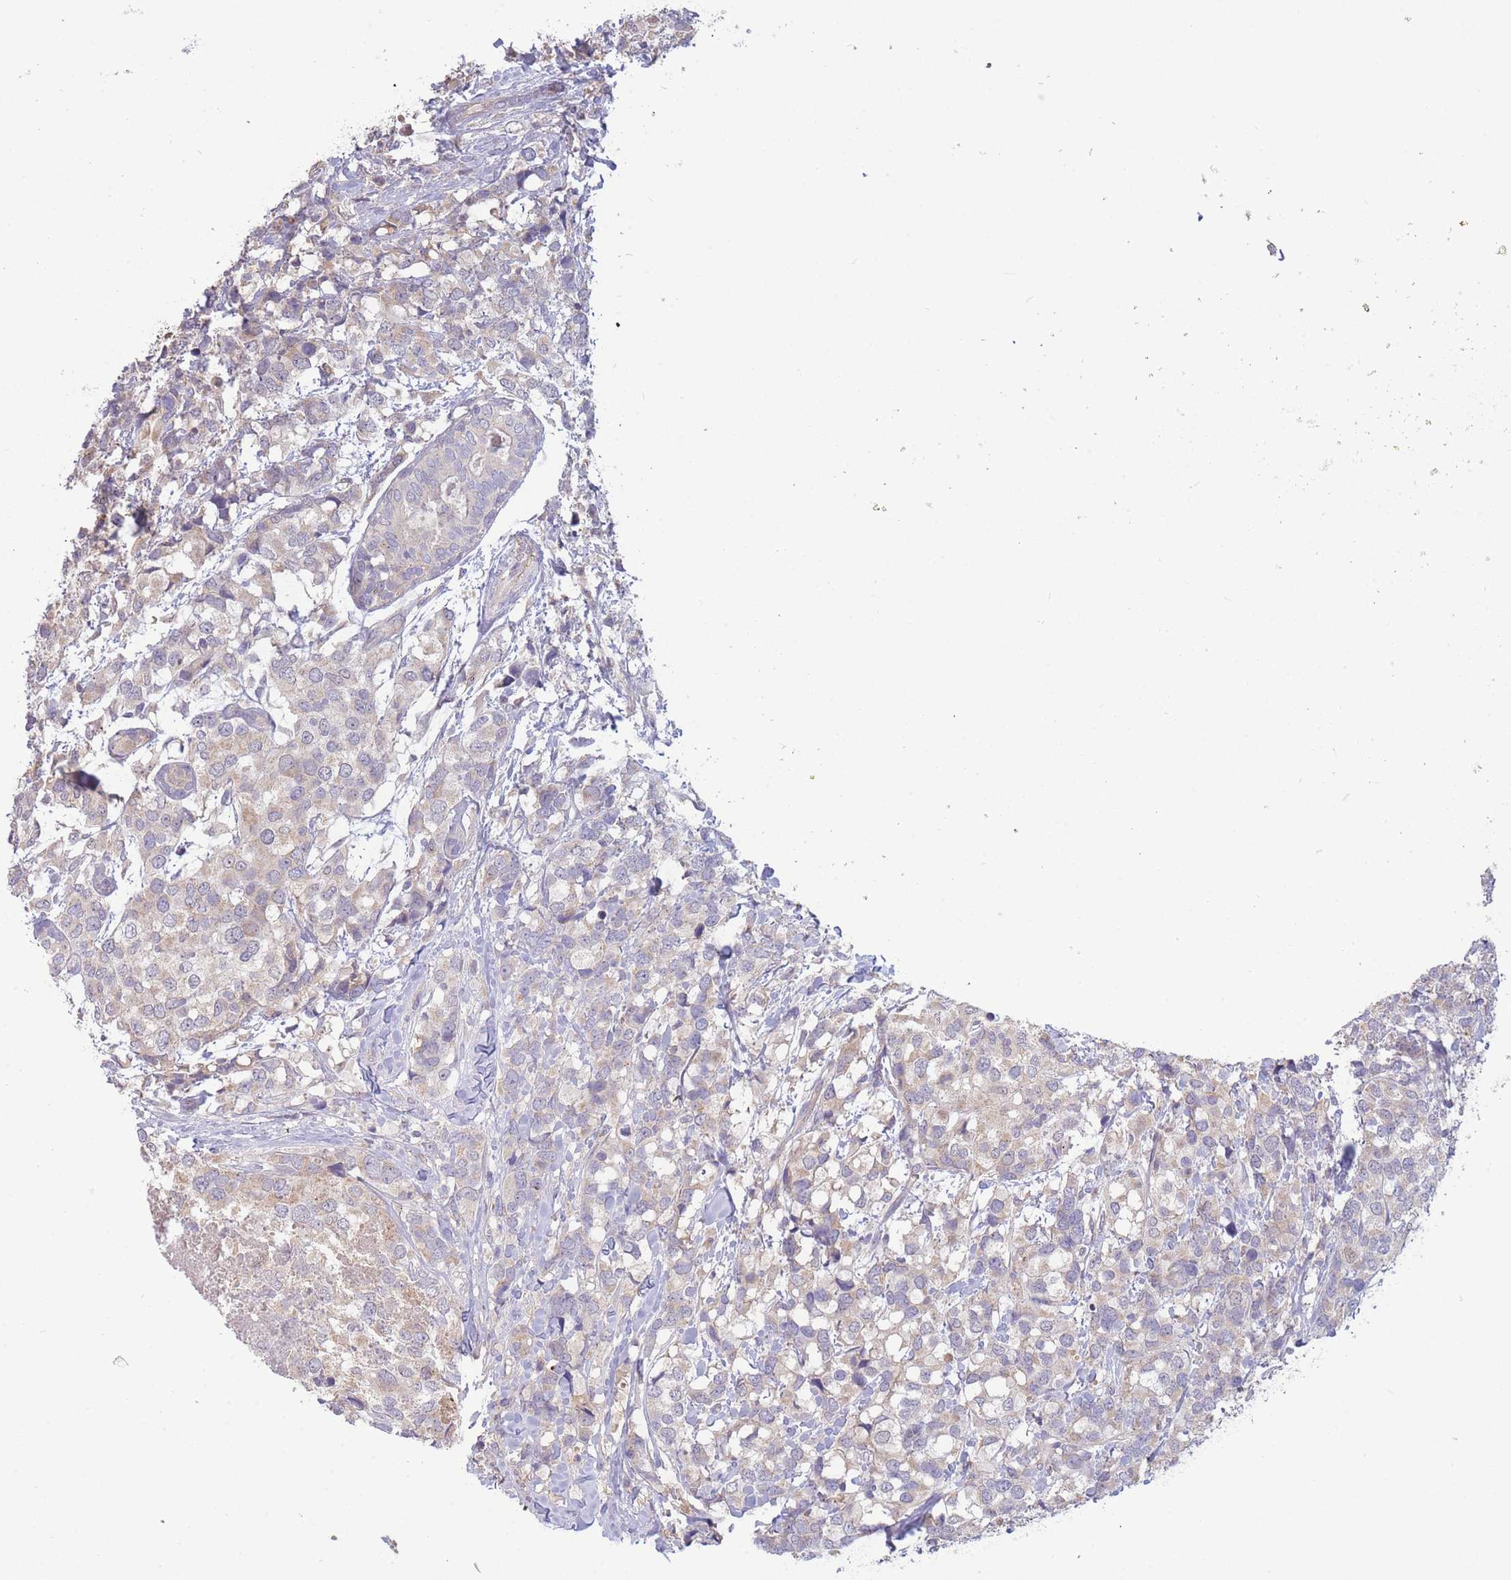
{"staining": {"intensity": "weak", "quantity": "25%-75%", "location": "cytoplasmic/membranous"}, "tissue": "breast cancer", "cell_type": "Tumor cells", "image_type": "cancer", "snomed": [{"axis": "morphology", "description": "Lobular carcinoma"}, {"axis": "topography", "description": "Breast"}], "caption": "About 25%-75% of tumor cells in human breast lobular carcinoma demonstrate weak cytoplasmic/membranous protein expression as visualized by brown immunohistochemical staining.", "gene": "NDUFAF5", "patient": {"sex": "female", "age": 59}}